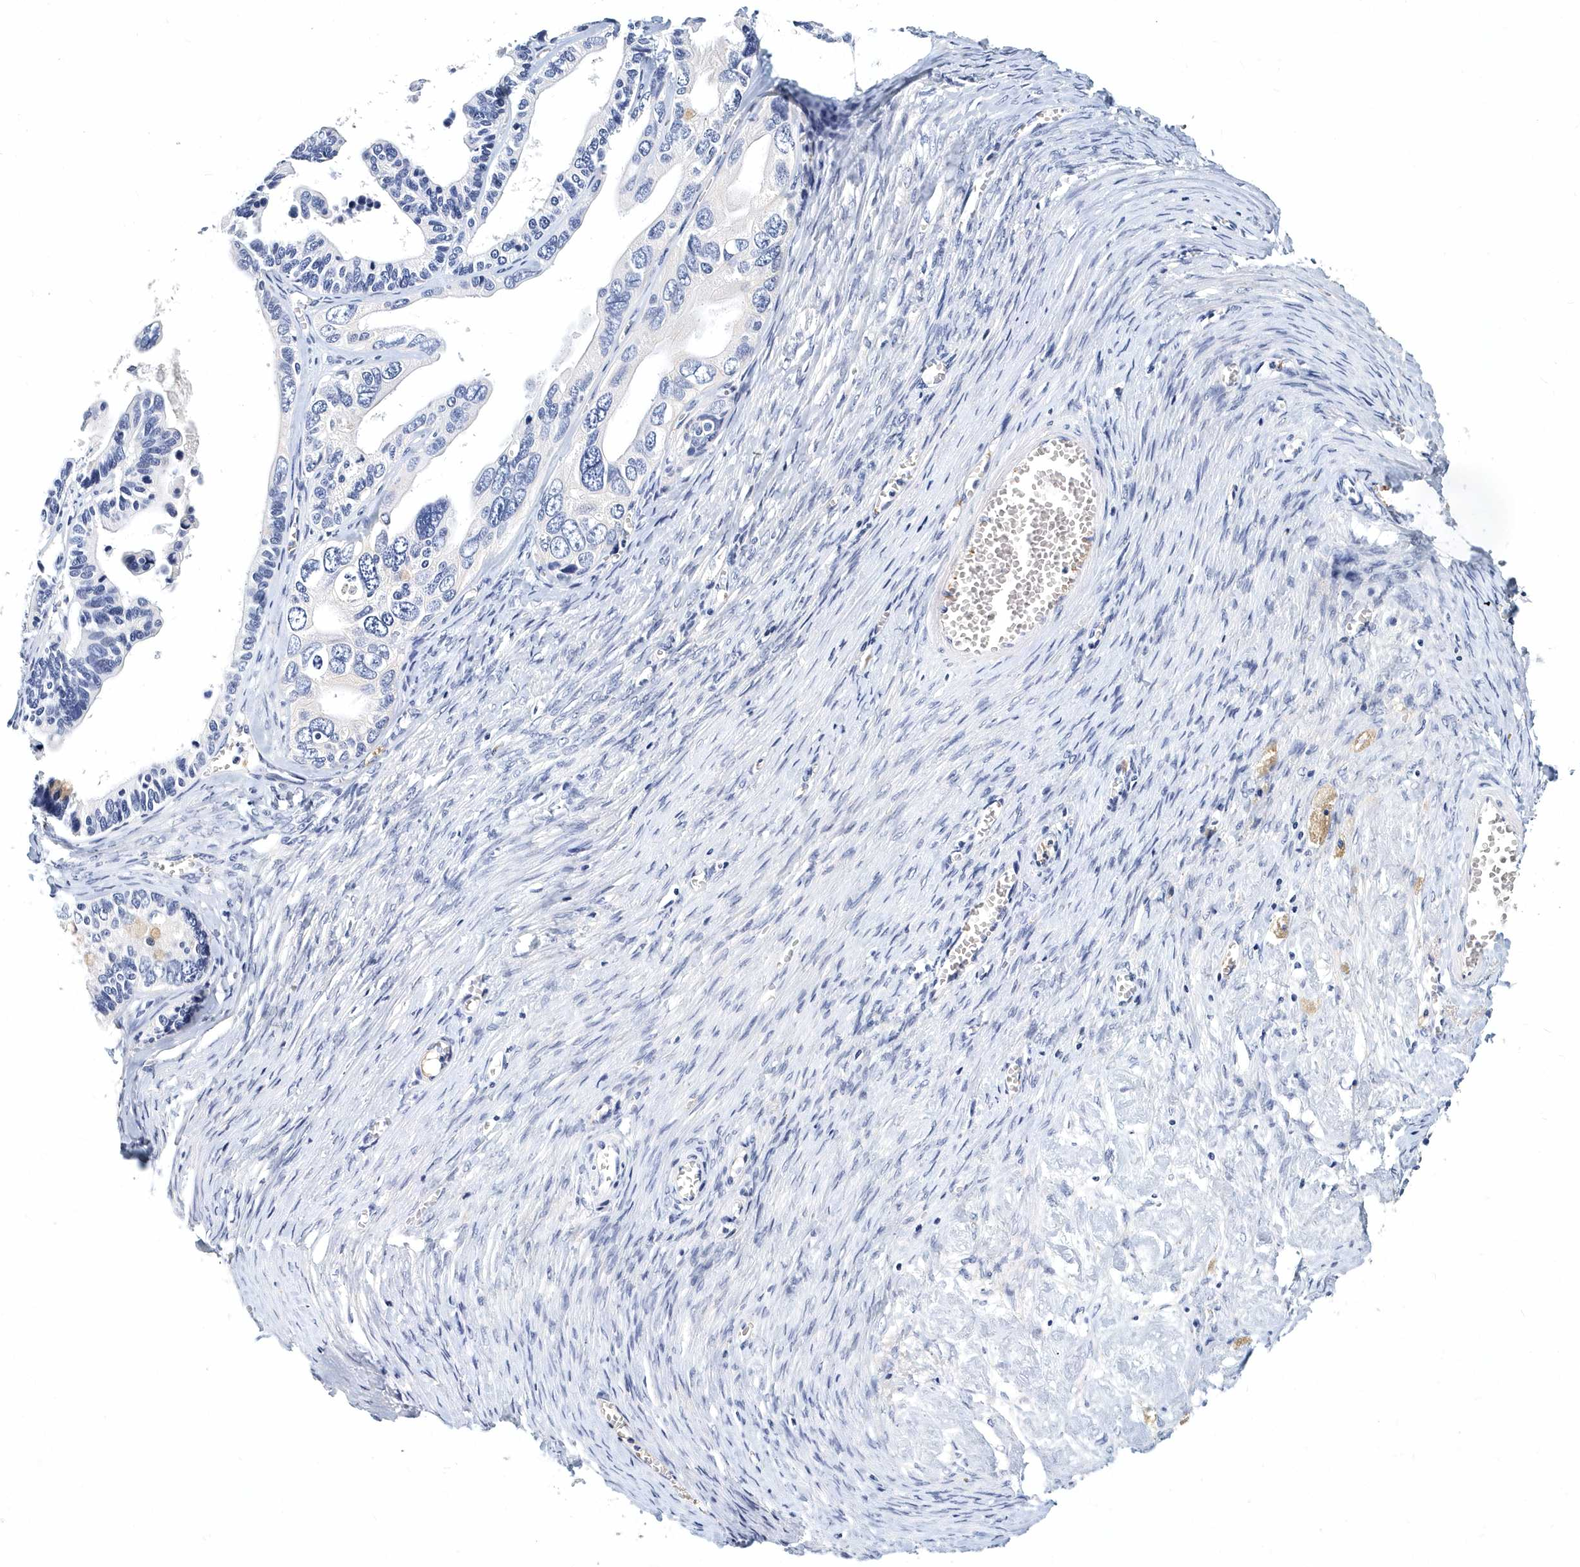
{"staining": {"intensity": "negative", "quantity": "none", "location": "none"}, "tissue": "ovarian cancer", "cell_type": "Tumor cells", "image_type": "cancer", "snomed": [{"axis": "morphology", "description": "Cystadenocarcinoma, serous, NOS"}, {"axis": "topography", "description": "Ovary"}], "caption": "This is an immunohistochemistry micrograph of ovarian cancer. There is no staining in tumor cells.", "gene": "ITGA2B", "patient": {"sex": "female", "age": 56}}